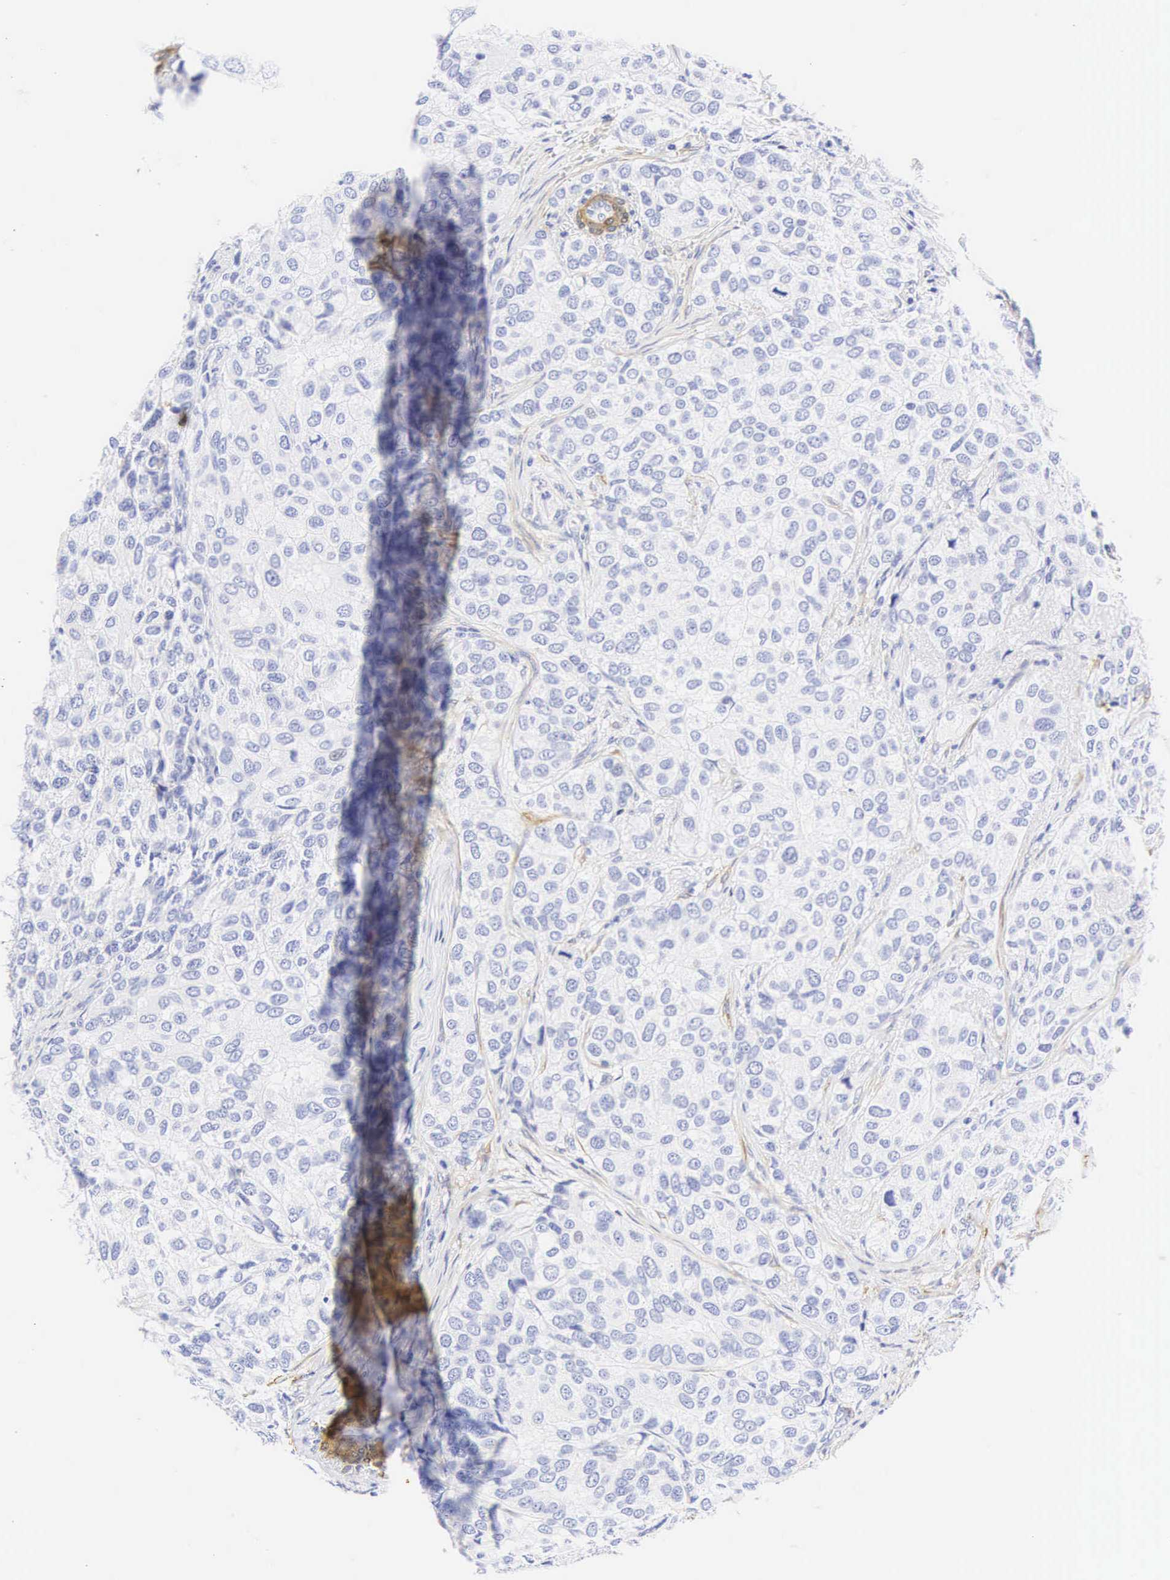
{"staining": {"intensity": "negative", "quantity": "none", "location": "none"}, "tissue": "breast cancer", "cell_type": "Tumor cells", "image_type": "cancer", "snomed": [{"axis": "morphology", "description": "Duct carcinoma"}, {"axis": "topography", "description": "Breast"}], "caption": "This micrograph is of breast cancer stained with IHC to label a protein in brown with the nuclei are counter-stained blue. There is no positivity in tumor cells.", "gene": "CNN1", "patient": {"sex": "female", "age": 68}}